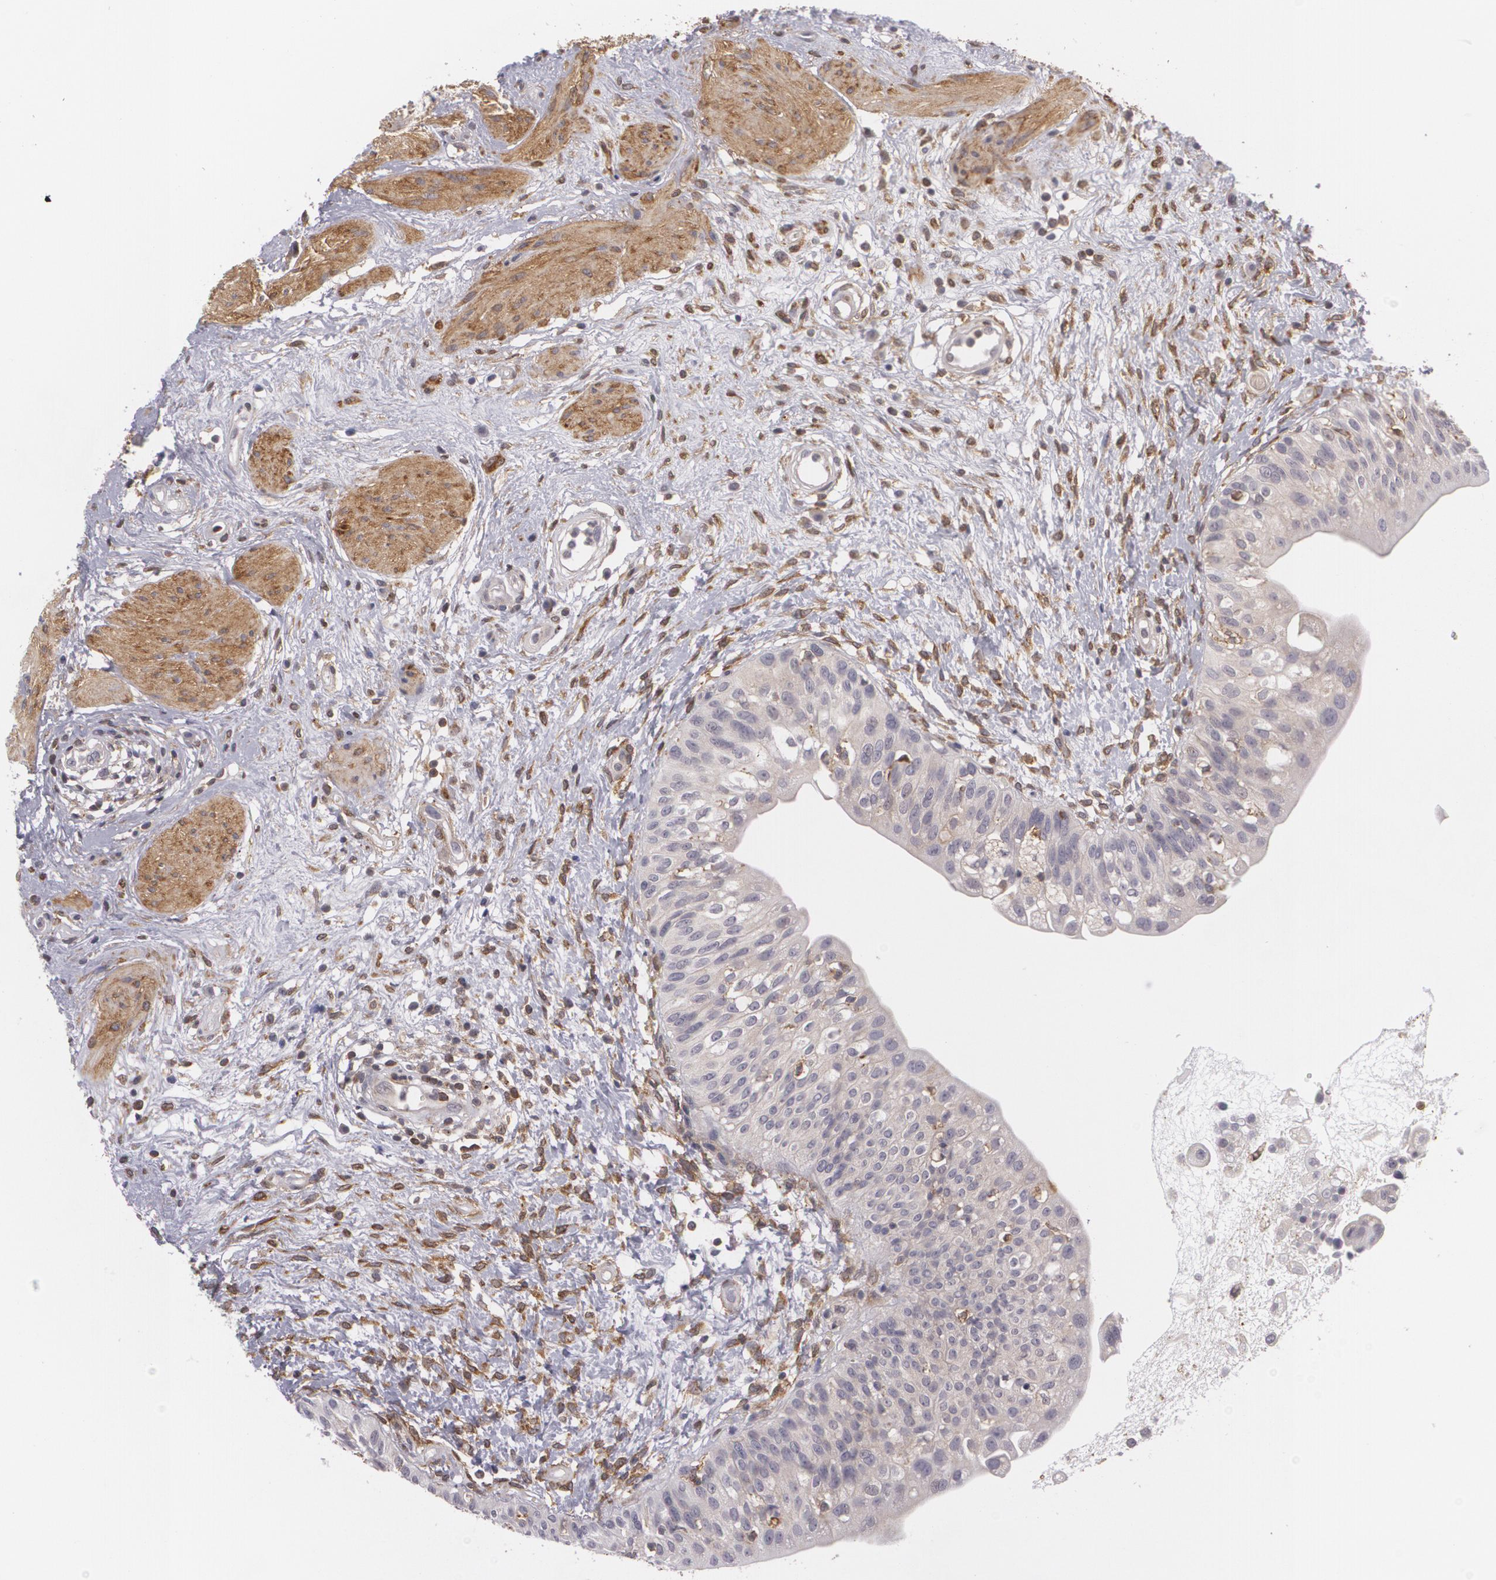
{"staining": {"intensity": "weak", "quantity": "25%-75%", "location": "cytoplasmic/membranous"}, "tissue": "urinary bladder", "cell_type": "Urothelial cells", "image_type": "normal", "snomed": [{"axis": "morphology", "description": "Normal tissue, NOS"}, {"axis": "topography", "description": "Urinary bladder"}], "caption": "Brown immunohistochemical staining in benign human urinary bladder exhibits weak cytoplasmic/membranous staining in approximately 25%-75% of urothelial cells. The staining was performed using DAB (3,3'-diaminobenzidine), with brown indicating positive protein expression. Nuclei are stained blue with hematoxylin.", "gene": "BIN1", "patient": {"sex": "female", "age": 55}}